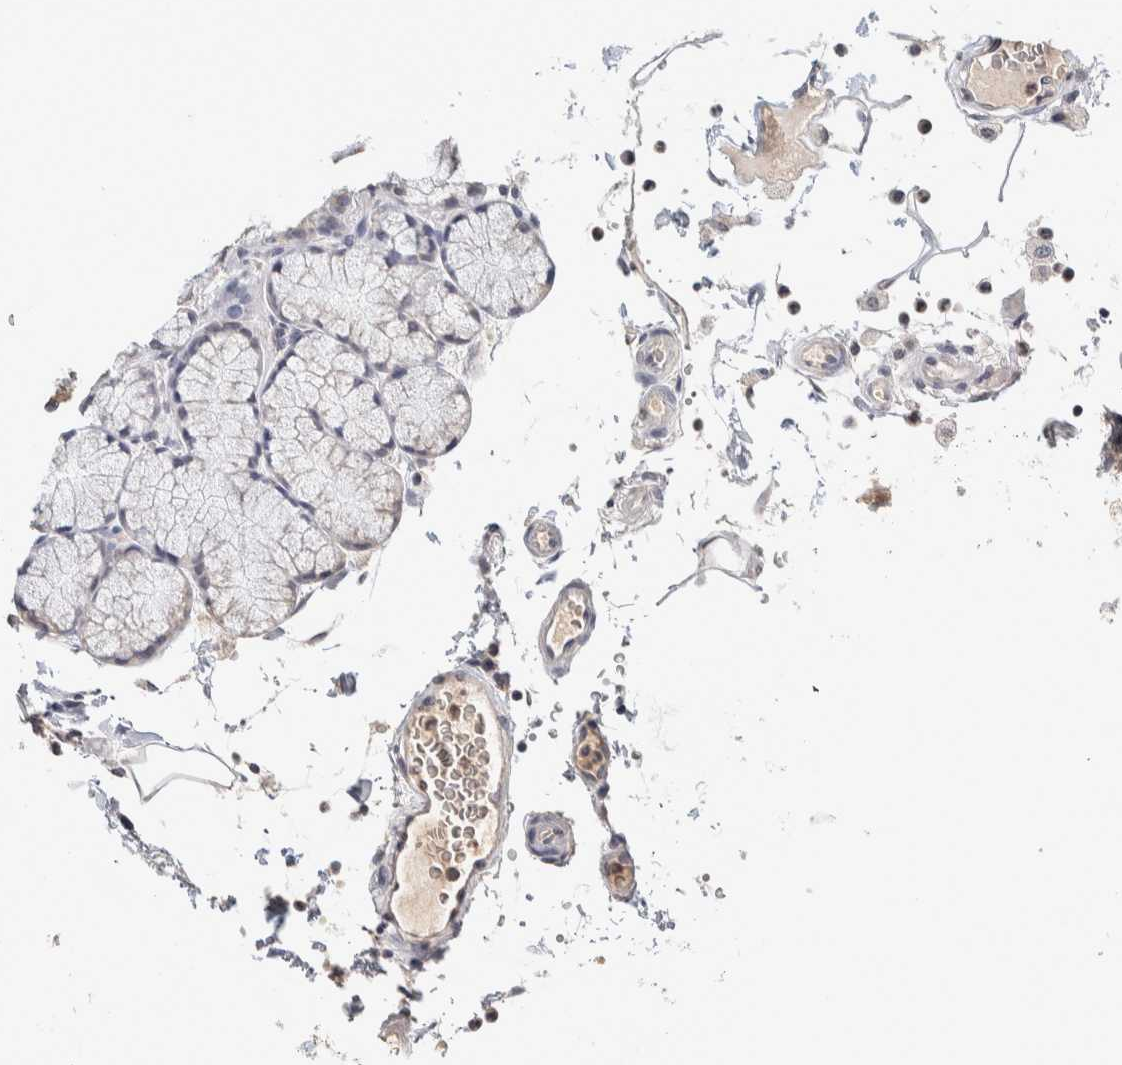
{"staining": {"intensity": "moderate", "quantity": "<25%", "location": "cytoplasmic/membranous"}, "tissue": "duodenum", "cell_type": "Glandular cells", "image_type": "normal", "snomed": [{"axis": "morphology", "description": "Normal tissue, NOS"}, {"axis": "topography", "description": "Small intestine, NOS"}], "caption": "The image demonstrates a brown stain indicating the presence of a protein in the cytoplasmic/membranous of glandular cells in duodenum. (DAB IHC, brown staining for protein, blue staining for nuclei).", "gene": "CRAT", "patient": {"sex": "female", "age": 71}}